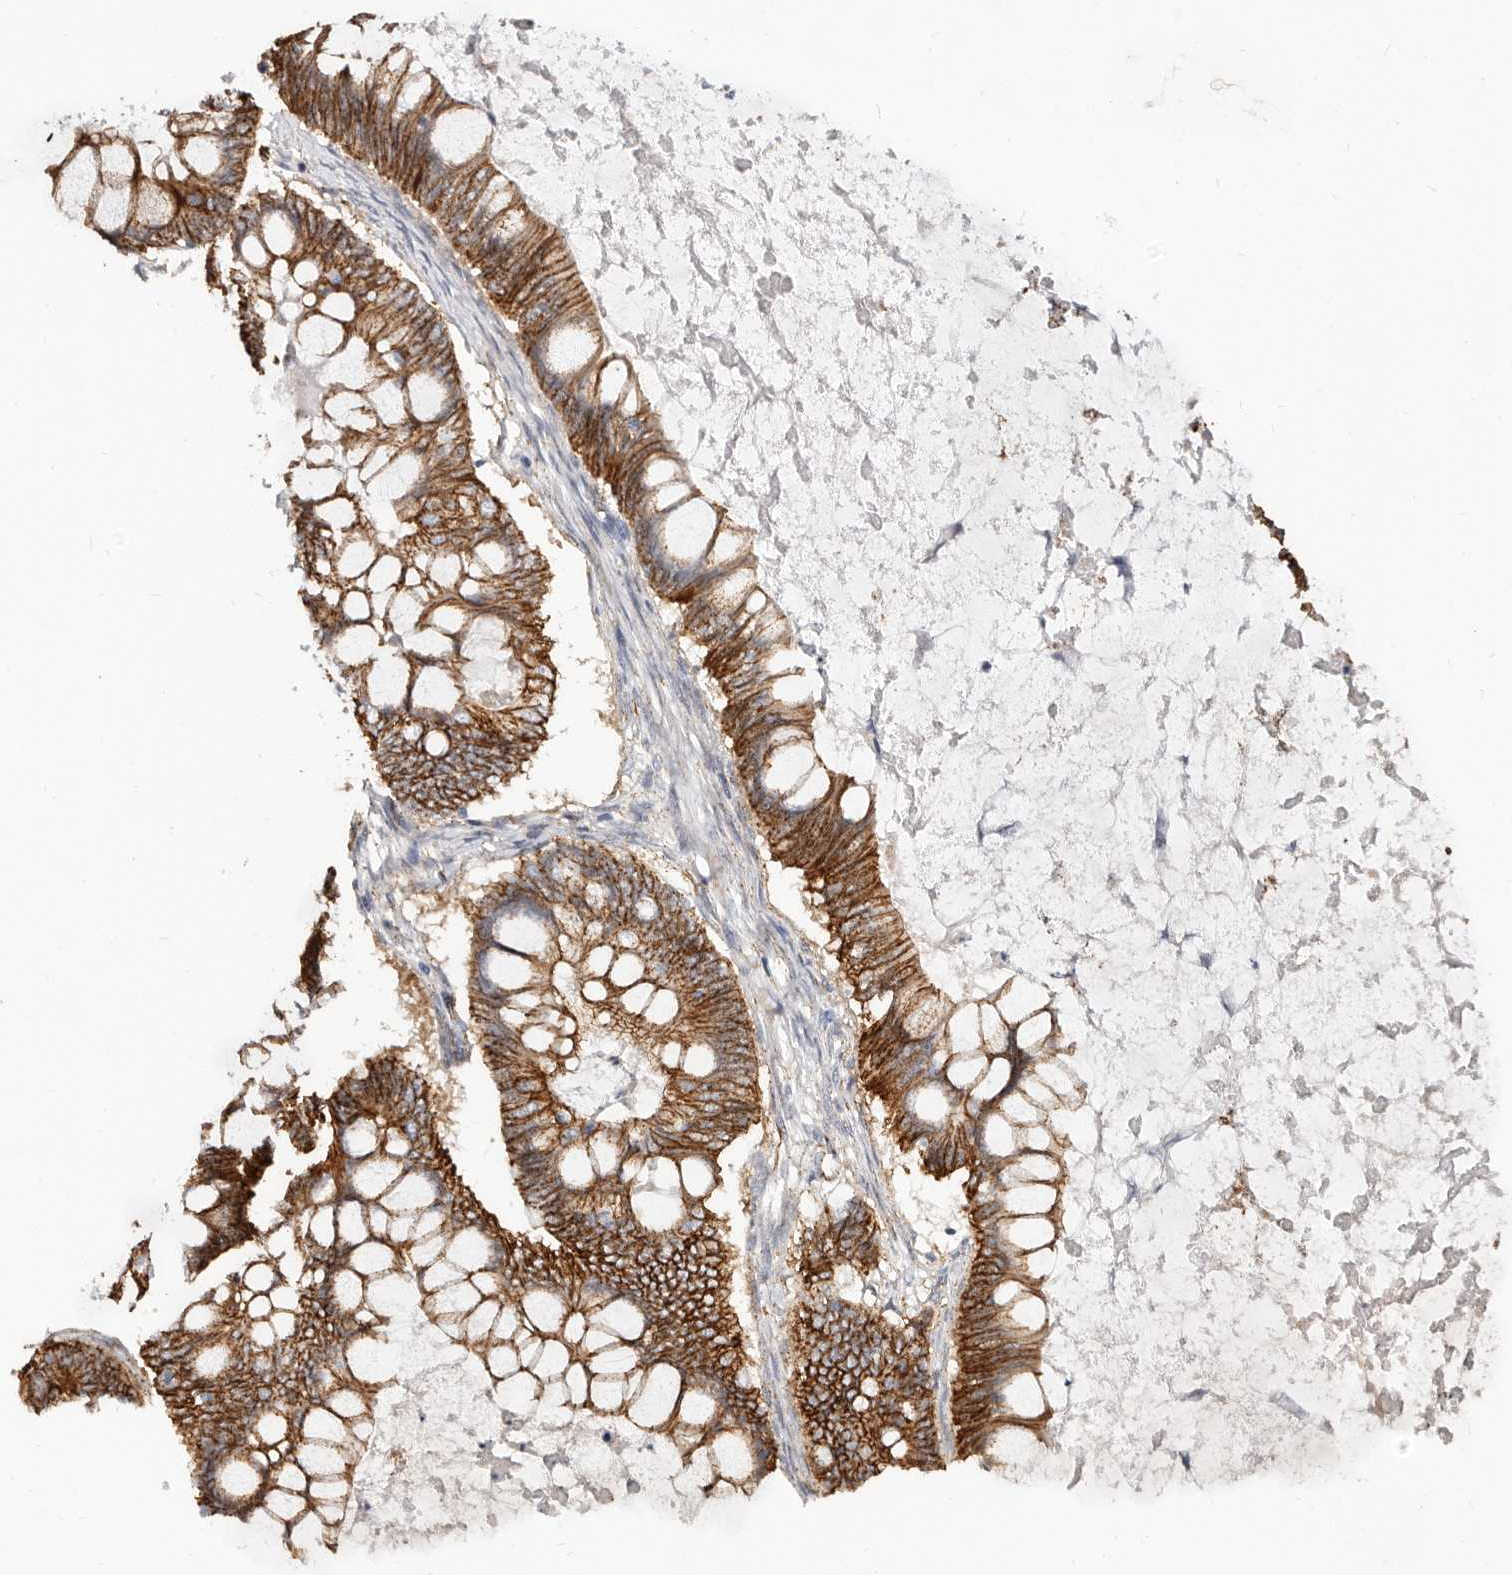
{"staining": {"intensity": "strong", "quantity": ">75%", "location": "cytoplasmic/membranous"}, "tissue": "ovarian cancer", "cell_type": "Tumor cells", "image_type": "cancer", "snomed": [{"axis": "morphology", "description": "Cystadenocarcinoma, mucinous, NOS"}, {"axis": "topography", "description": "Ovary"}], "caption": "About >75% of tumor cells in human ovarian cancer (mucinous cystadenocarcinoma) show strong cytoplasmic/membranous protein staining as visualized by brown immunohistochemical staining.", "gene": "CTNNB1", "patient": {"sex": "female", "age": 61}}